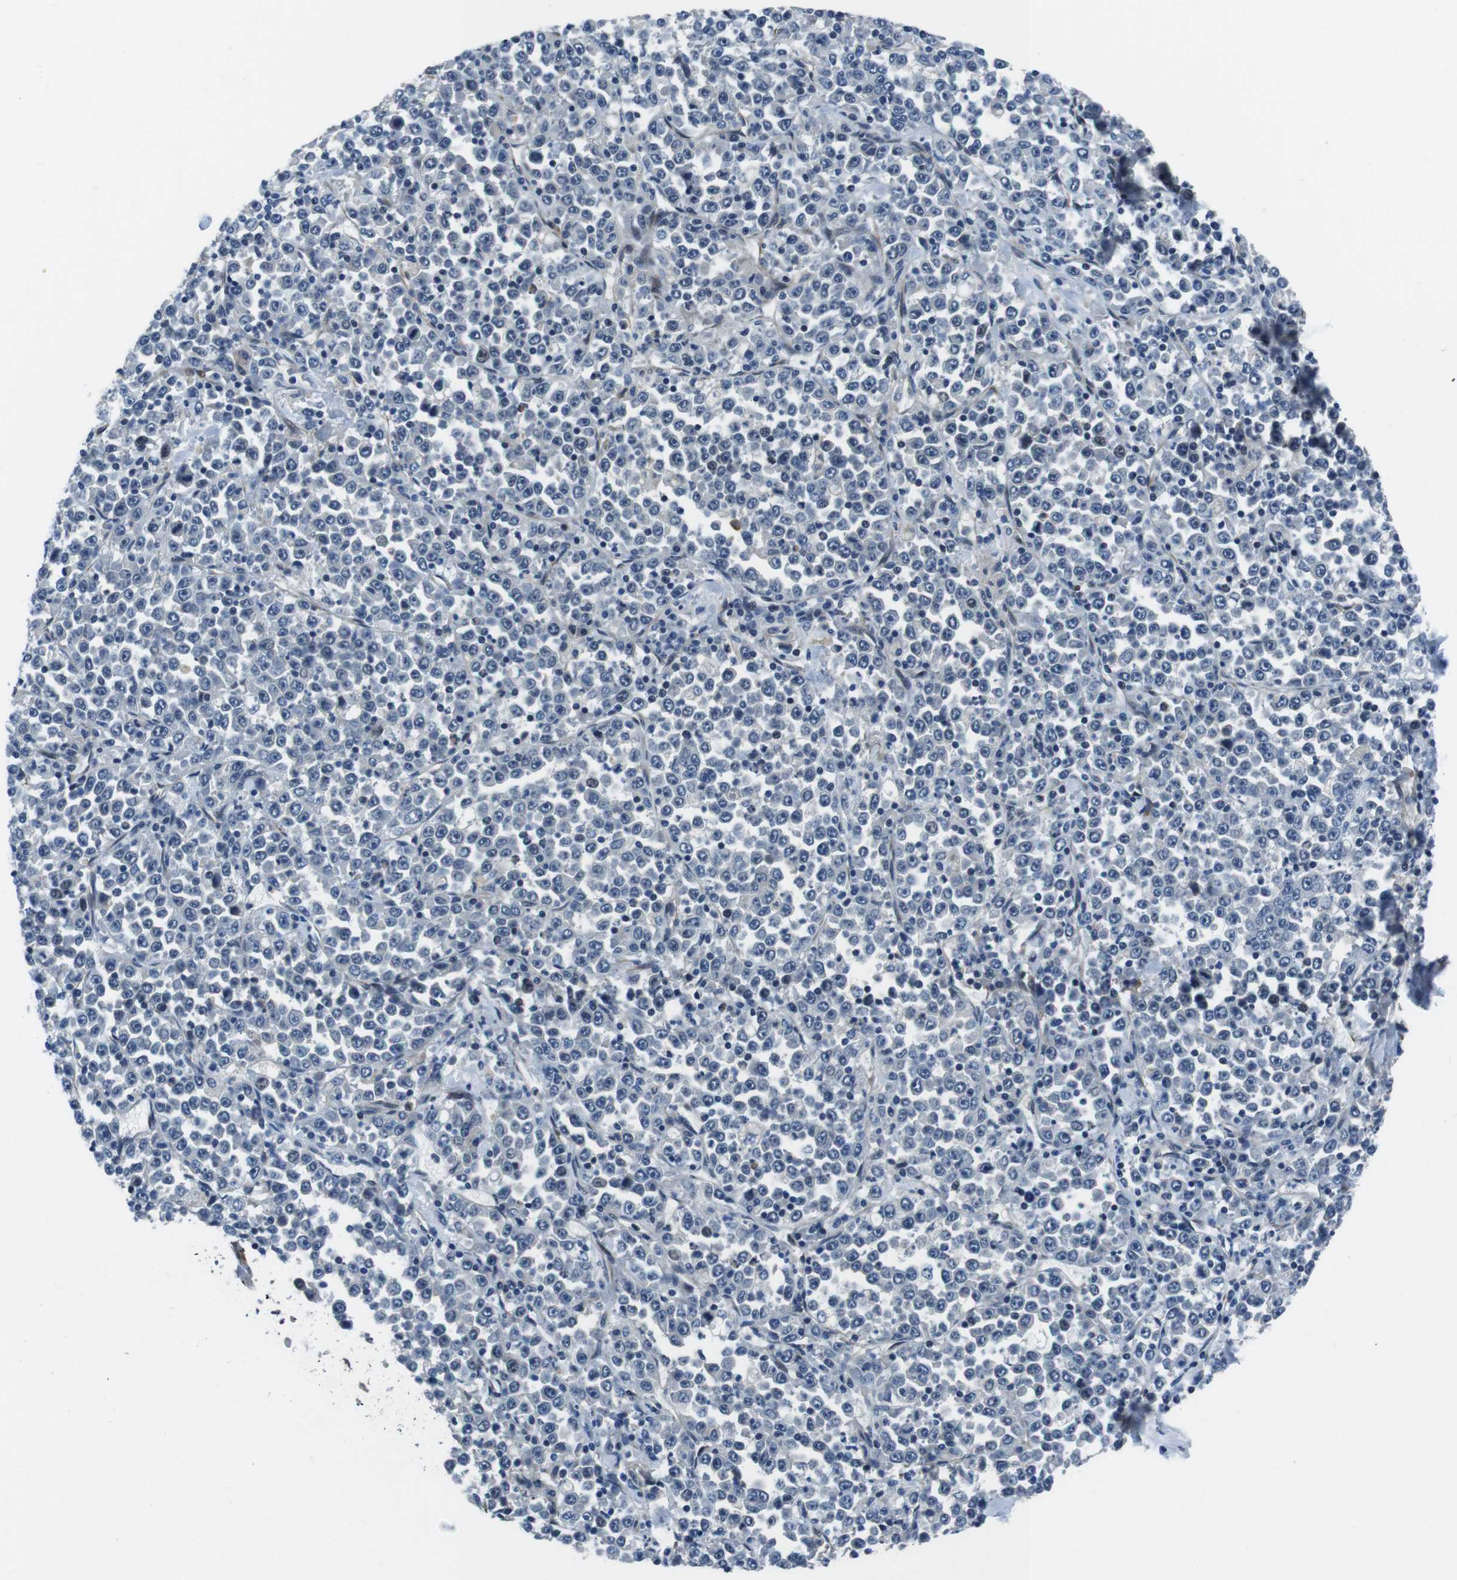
{"staining": {"intensity": "negative", "quantity": "none", "location": "none"}, "tissue": "stomach cancer", "cell_type": "Tumor cells", "image_type": "cancer", "snomed": [{"axis": "morphology", "description": "Normal tissue, NOS"}, {"axis": "morphology", "description": "Adenocarcinoma, NOS"}, {"axis": "topography", "description": "Stomach, upper"}, {"axis": "topography", "description": "Stomach"}], "caption": "Tumor cells are negative for protein expression in human stomach cancer.", "gene": "LRRC49", "patient": {"sex": "male", "age": 59}}